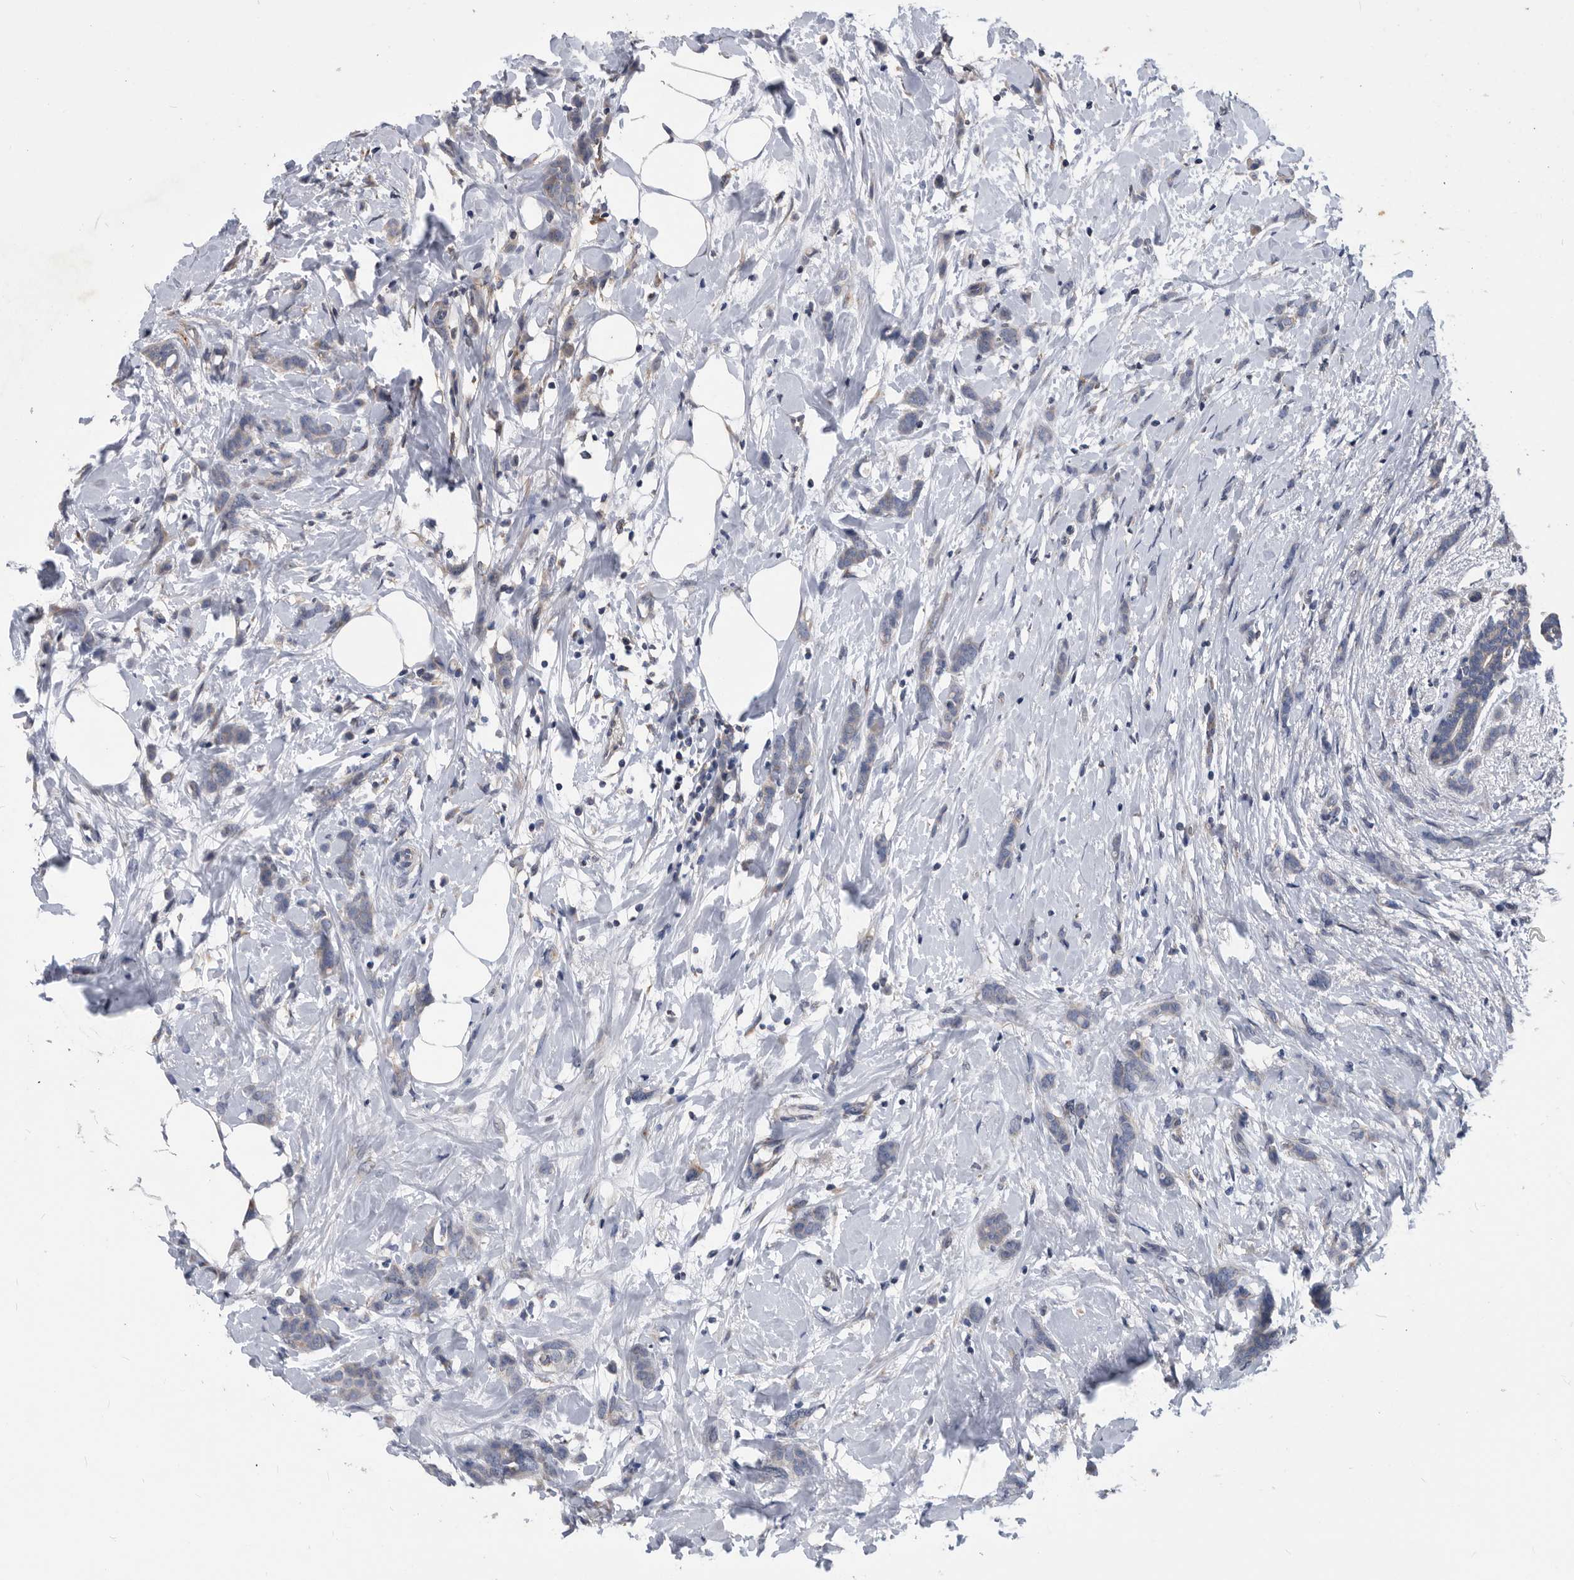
{"staining": {"intensity": "weak", "quantity": "25%-75%", "location": "cytoplasmic/membranous"}, "tissue": "breast cancer", "cell_type": "Tumor cells", "image_type": "cancer", "snomed": [{"axis": "morphology", "description": "Lobular carcinoma, in situ"}, {"axis": "morphology", "description": "Lobular carcinoma"}, {"axis": "topography", "description": "Breast"}], "caption": "A low amount of weak cytoplasmic/membranous staining is appreciated in about 25%-75% of tumor cells in breast cancer (lobular carcinoma in situ) tissue.", "gene": "NRBP1", "patient": {"sex": "female", "age": 41}}